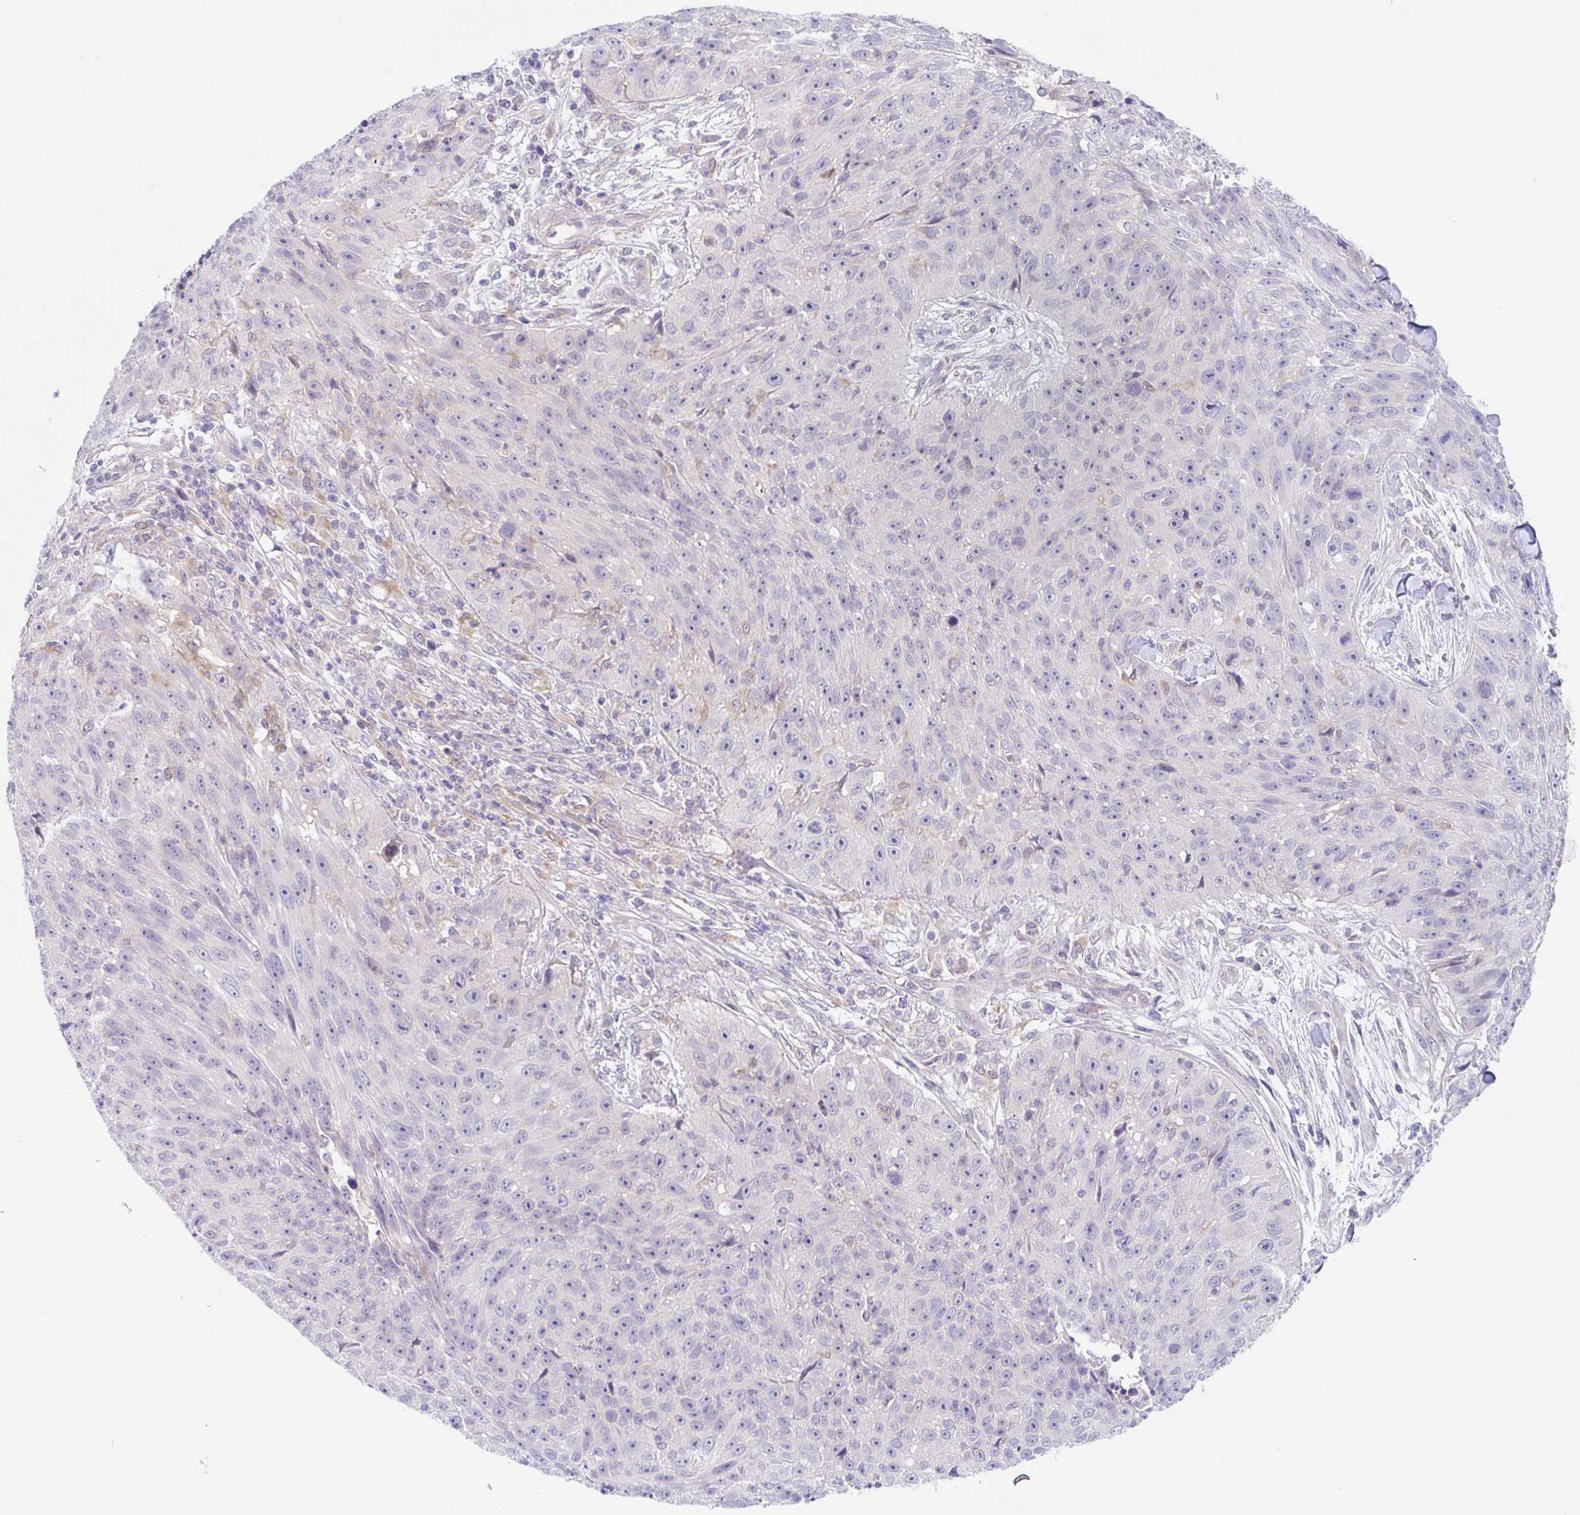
{"staining": {"intensity": "negative", "quantity": "none", "location": "none"}, "tissue": "skin cancer", "cell_type": "Tumor cells", "image_type": "cancer", "snomed": [{"axis": "morphology", "description": "Squamous cell carcinoma, NOS"}, {"axis": "topography", "description": "Skin"}], "caption": "Protein analysis of skin cancer (squamous cell carcinoma) shows no significant staining in tumor cells.", "gene": "TMEM86A", "patient": {"sex": "female", "age": 87}}